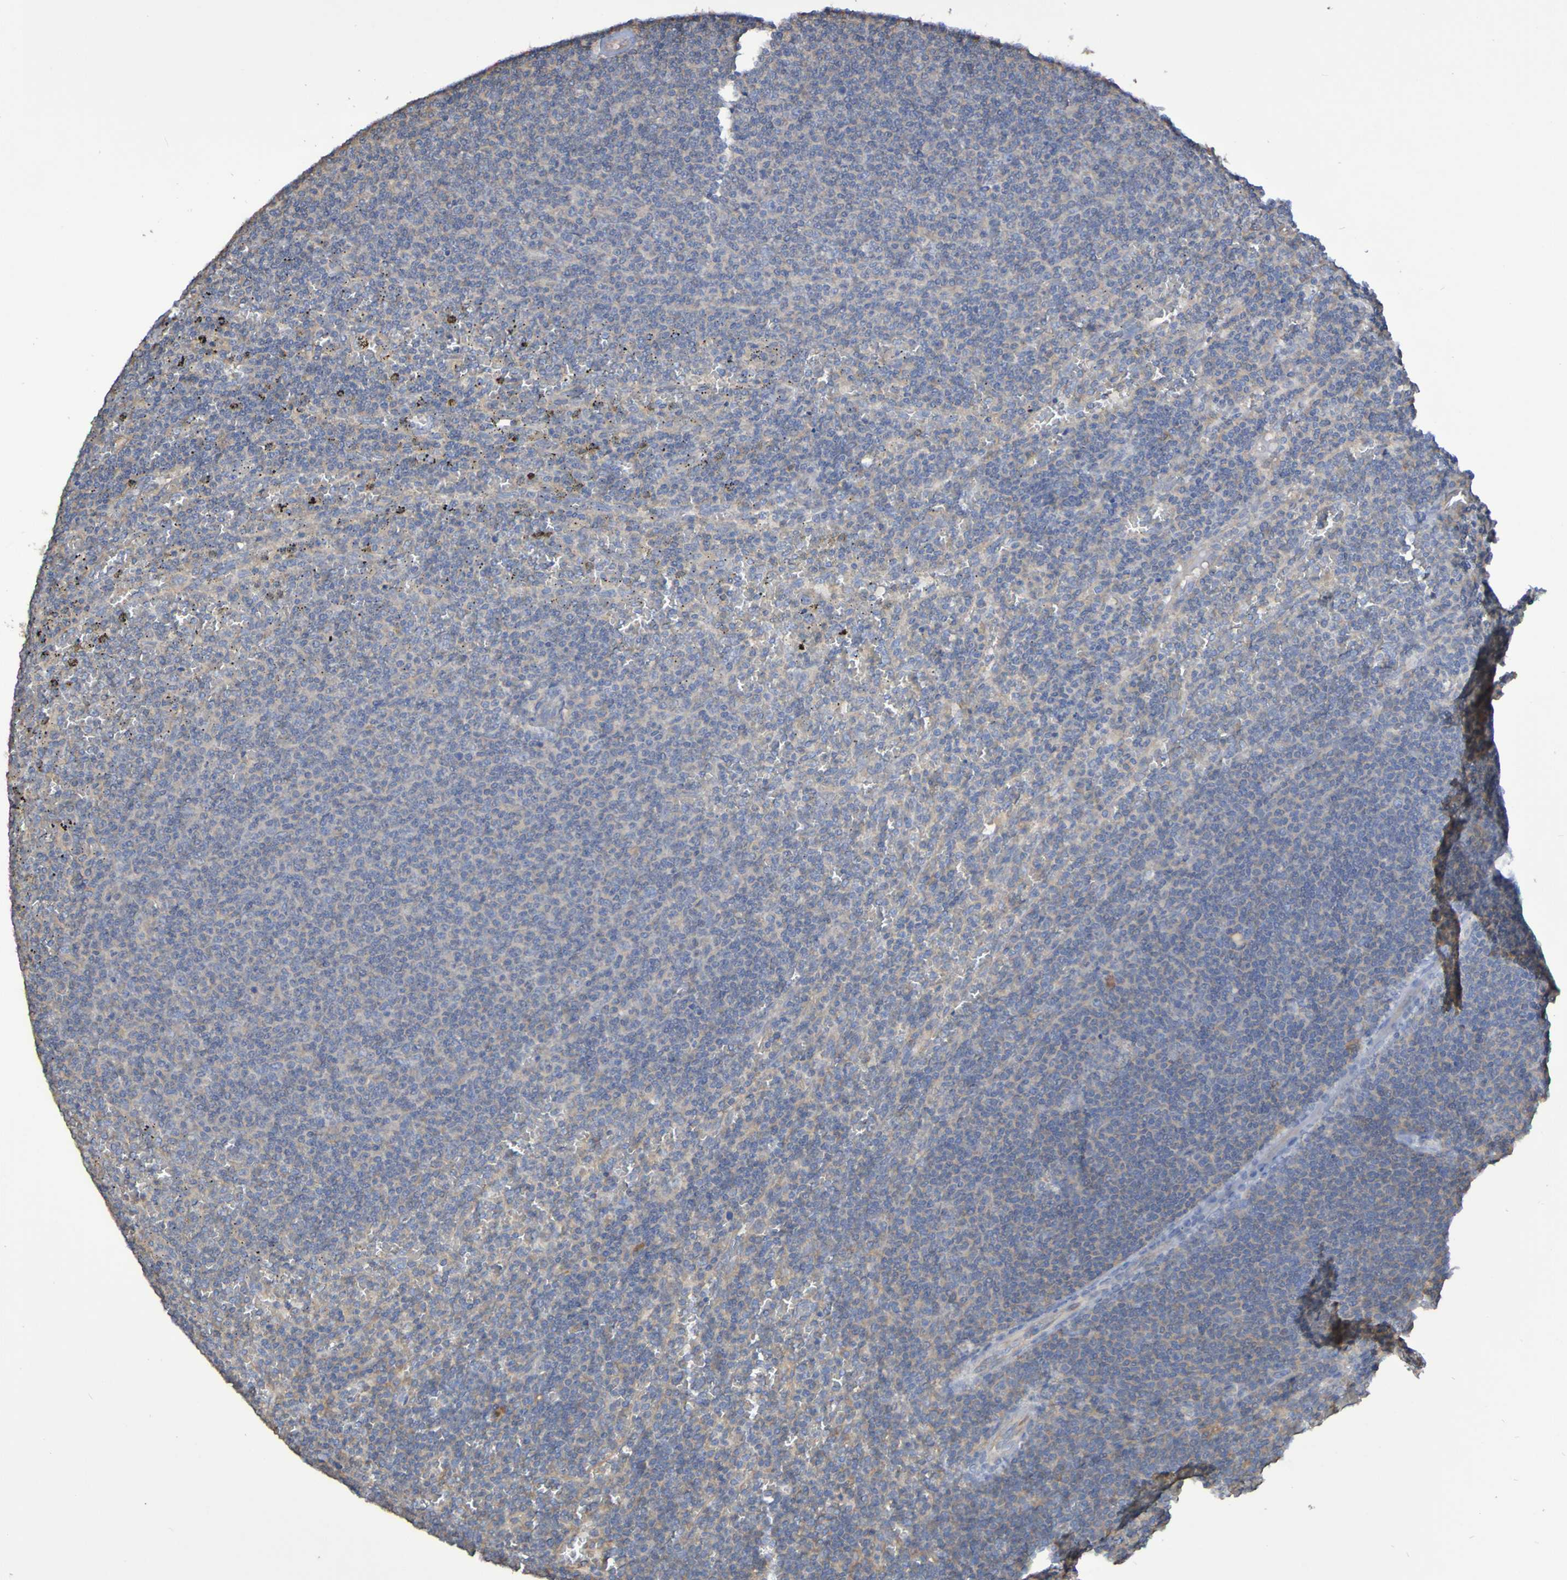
{"staining": {"intensity": "negative", "quantity": "none", "location": "none"}, "tissue": "lymphoma", "cell_type": "Tumor cells", "image_type": "cancer", "snomed": [{"axis": "morphology", "description": "Malignant lymphoma, non-Hodgkin's type, Low grade"}, {"axis": "topography", "description": "Spleen"}], "caption": "Immunohistochemistry (IHC) photomicrograph of neoplastic tissue: human malignant lymphoma, non-Hodgkin's type (low-grade) stained with DAB (3,3'-diaminobenzidine) exhibits no significant protein positivity in tumor cells. Nuclei are stained in blue.", "gene": "SYNJ1", "patient": {"sex": "female", "age": 50}}